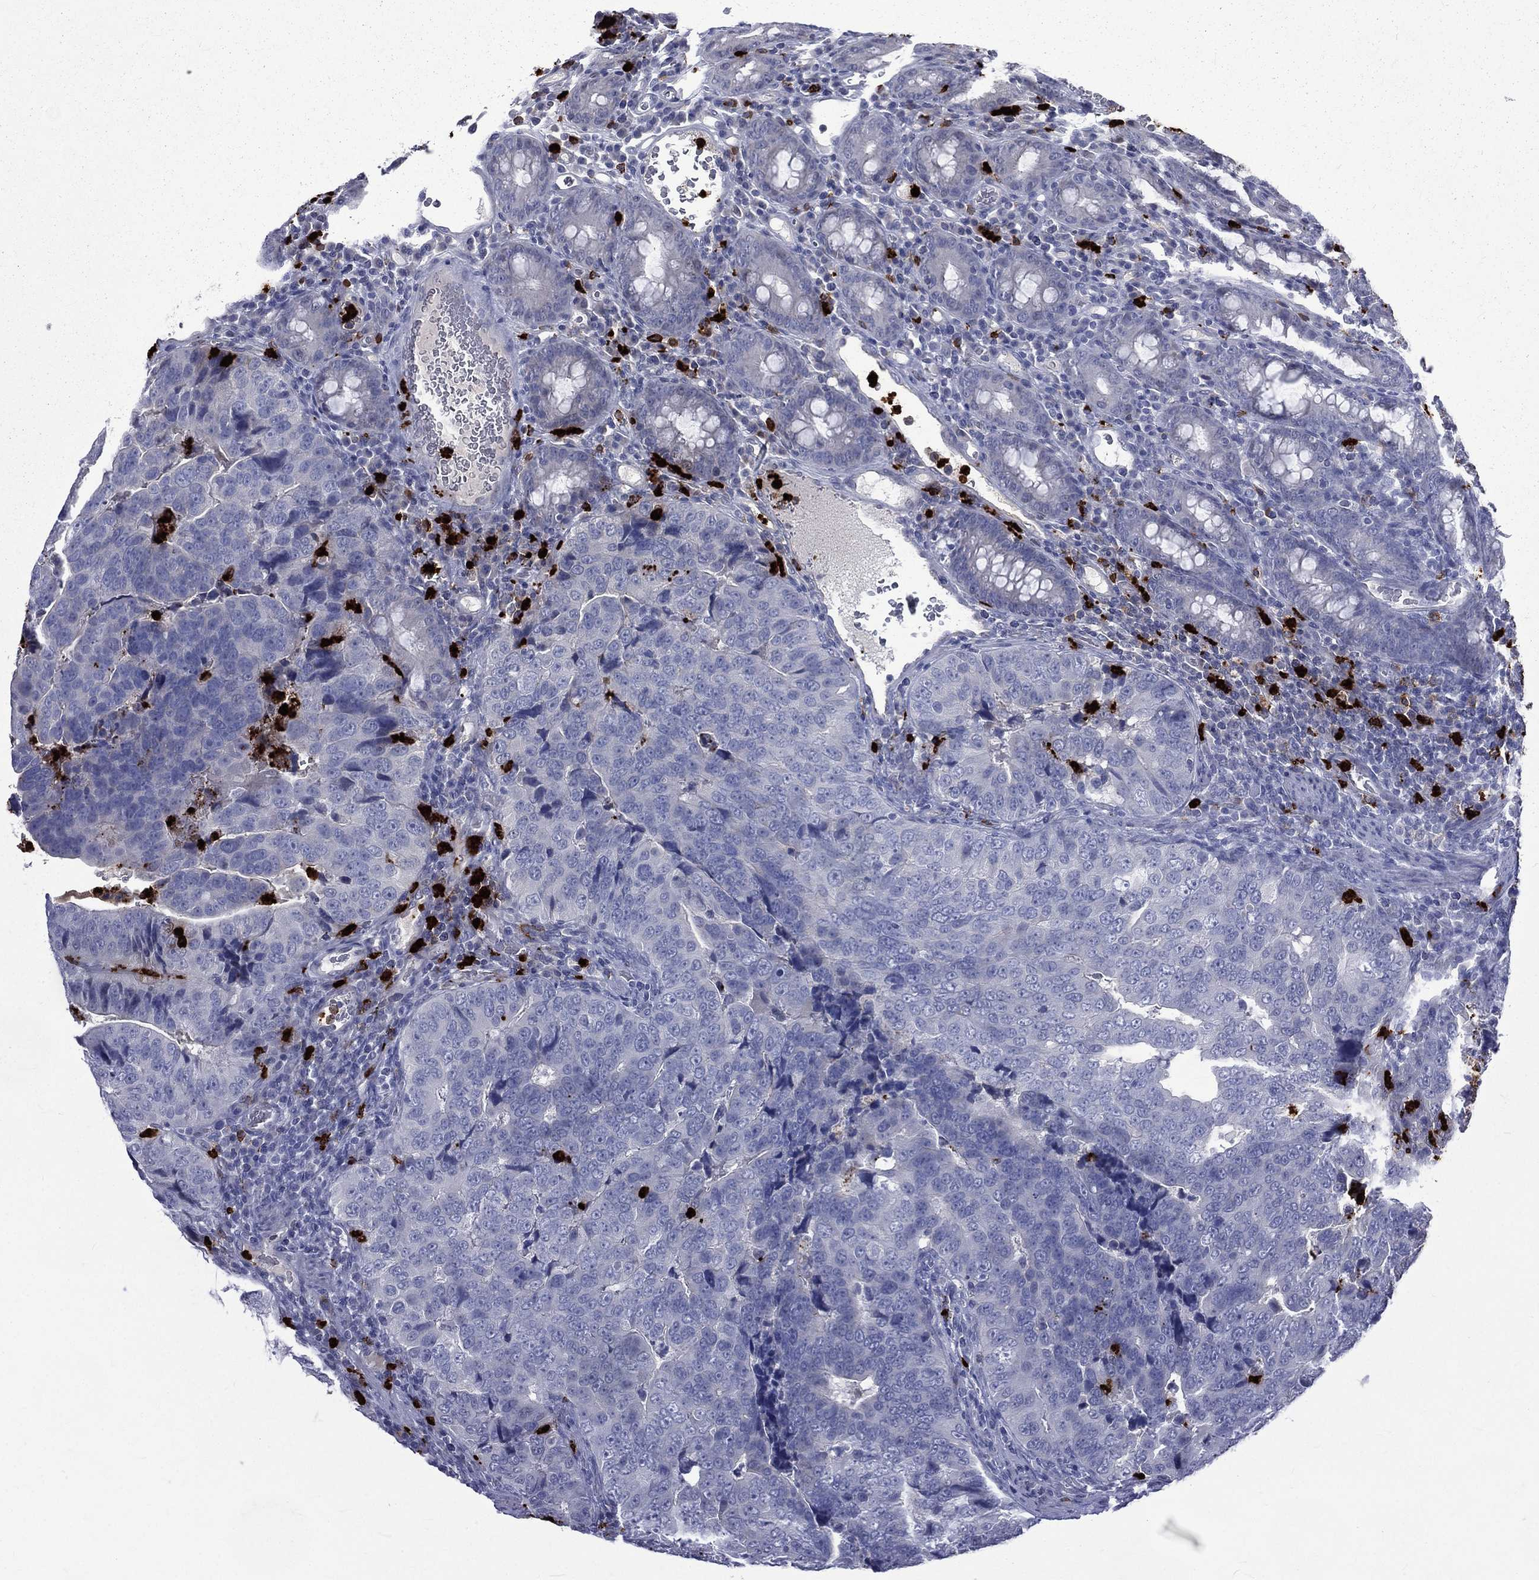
{"staining": {"intensity": "negative", "quantity": "none", "location": "none"}, "tissue": "colorectal cancer", "cell_type": "Tumor cells", "image_type": "cancer", "snomed": [{"axis": "morphology", "description": "Adenocarcinoma, NOS"}, {"axis": "topography", "description": "Colon"}], "caption": "This is a micrograph of immunohistochemistry (IHC) staining of colorectal adenocarcinoma, which shows no expression in tumor cells. The staining is performed using DAB brown chromogen with nuclei counter-stained in using hematoxylin.", "gene": "ELANE", "patient": {"sex": "female", "age": 72}}